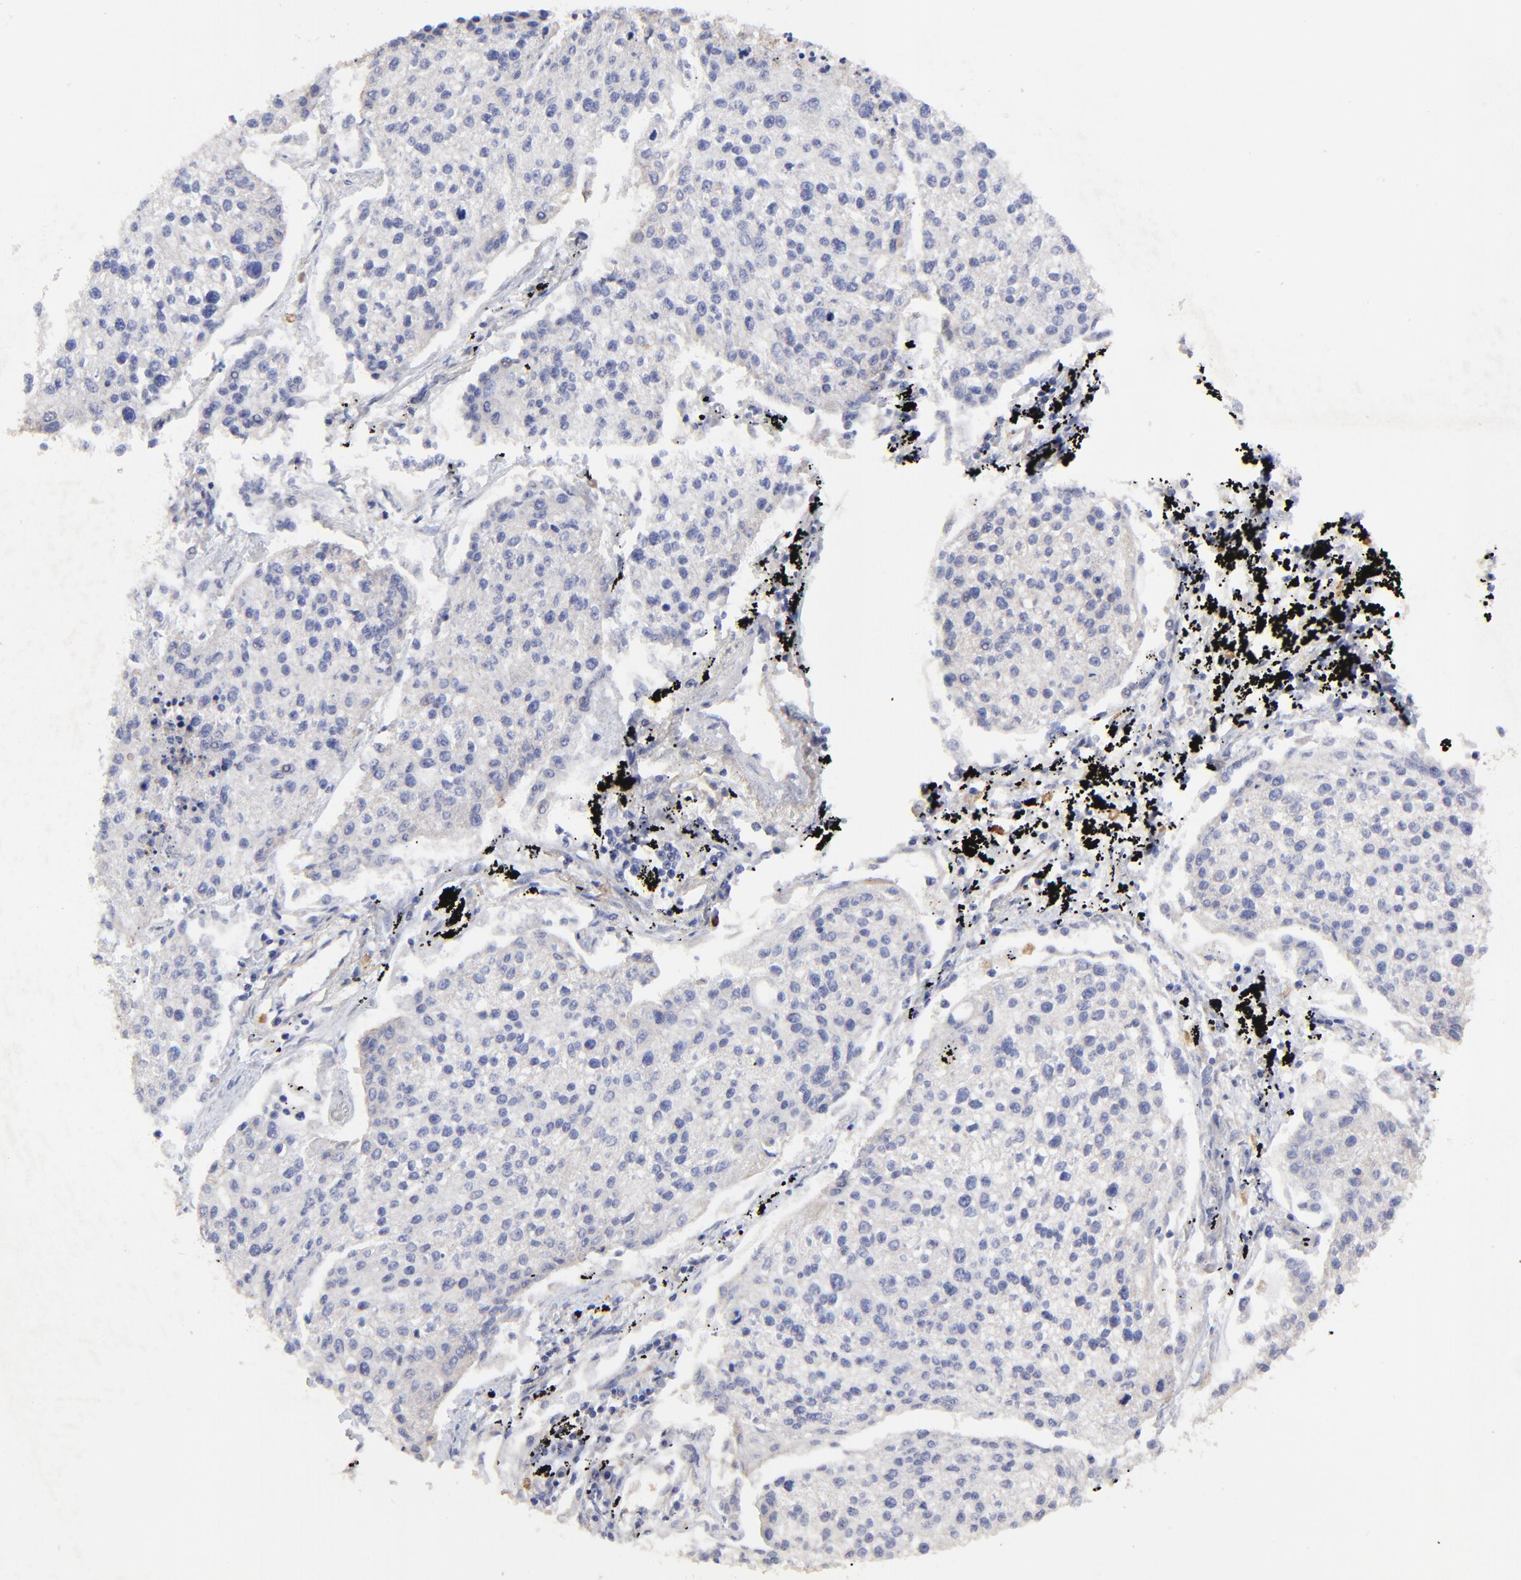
{"staining": {"intensity": "negative", "quantity": "none", "location": "none"}, "tissue": "lung cancer", "cell_type": "Tumor cells", "image_type": "cancer", "snomed": [{"axis": "morphology", "description": "Squamous cell carcinoma, NOS"}, {"axis": "topography", "description": "Lung"}], "caption": "This is an immunohistochemistry histopathology image of lung cancer (squamous cell carcinoma). There is no positivity in tumor cells.", "gene": "SULF2", "patient": {"sex": "male", "age": 75}}